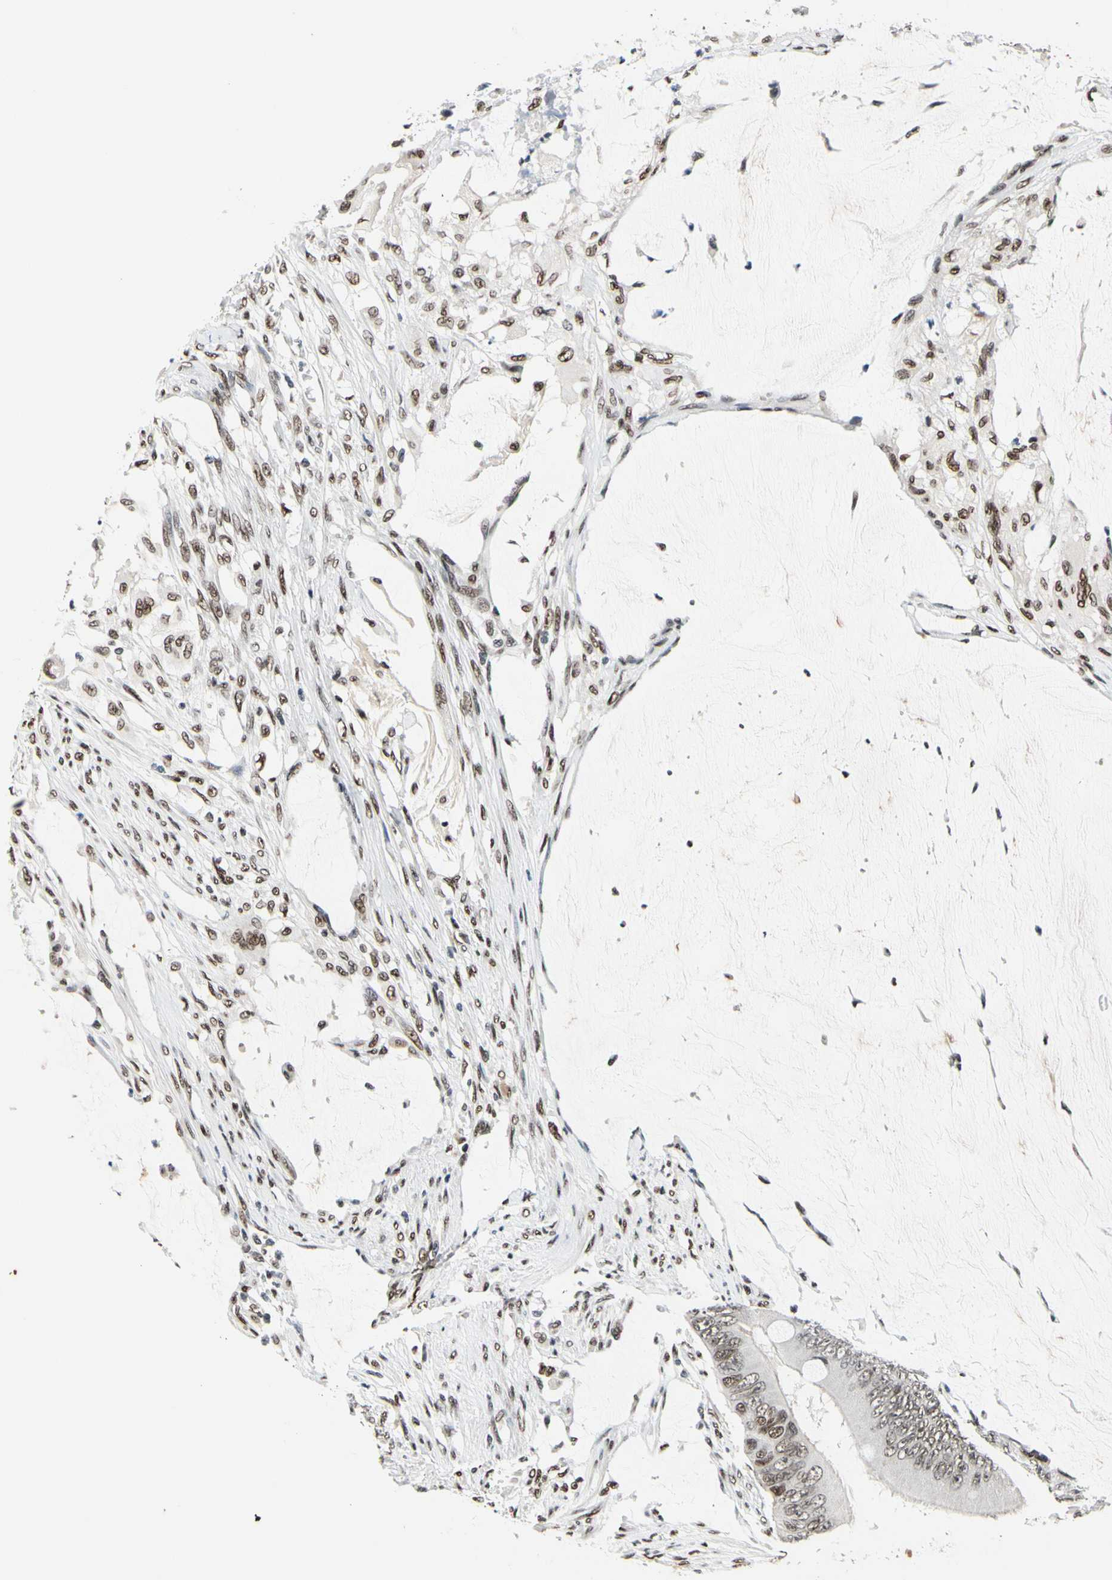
{"staining": {"intensity": "weak", "quantity": ">75%", "location": "nuclear"}, "tissue": "colorectal cancer", "cell_type": "Tumor cells", "image_type": "cancer", "snomed": [{"axis": "morphology", "description": "Adenocarcinoma, NOS"}, {"axis": "topography", "description": "Rectum"}], "caption": "A brown stain highlights weak nuclear staining of a protein in adenocarcinoma (colorectal) tumor cells.", "gene": "RECQL", "patient": {"sex": "female", "age": 77}}